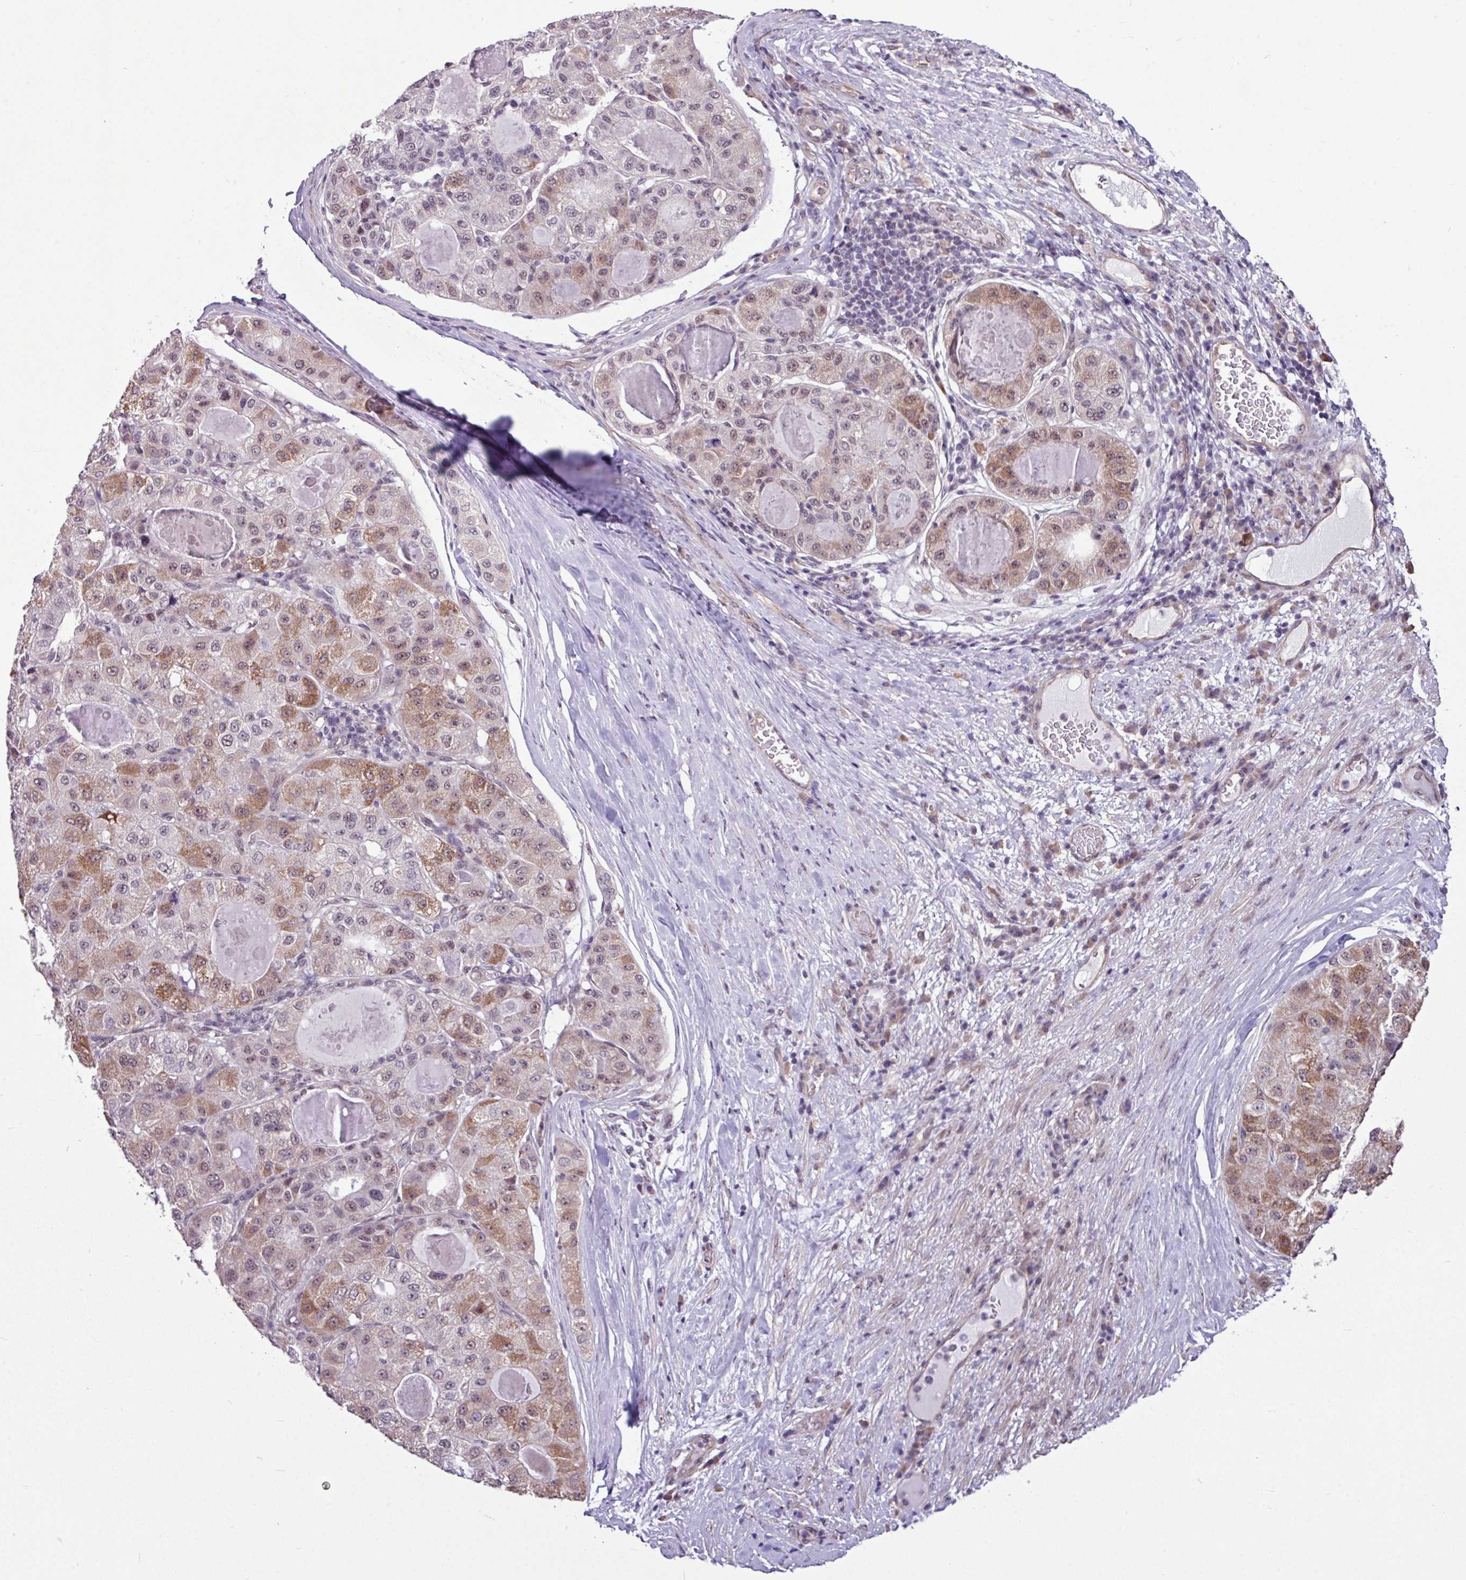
{"staining": {"intensity": "moderate", "quantity": ">75%", "location": "cytoplasmic/membranous,nuclear"}, "tissue": "liver cancer", "cell_type": "Tumor cells", "image_type": "cancer", "snomed": [{"axis": "morphology", "description": "Carcinoma, Hepatocellular, NOS"}, {"axis": "topography", "description": "Liver"}], "caption": "Immunohistochemical staining of human liver cancer exhibits medium levels of moderate cytoplasmic/membranous and nuclear staining in about >75% of tumor cells. The protein is shown in brown color, while the nuclei are stained blue.", "gene": "UTP18", "patient": {"sex": "male", "age": 80}}